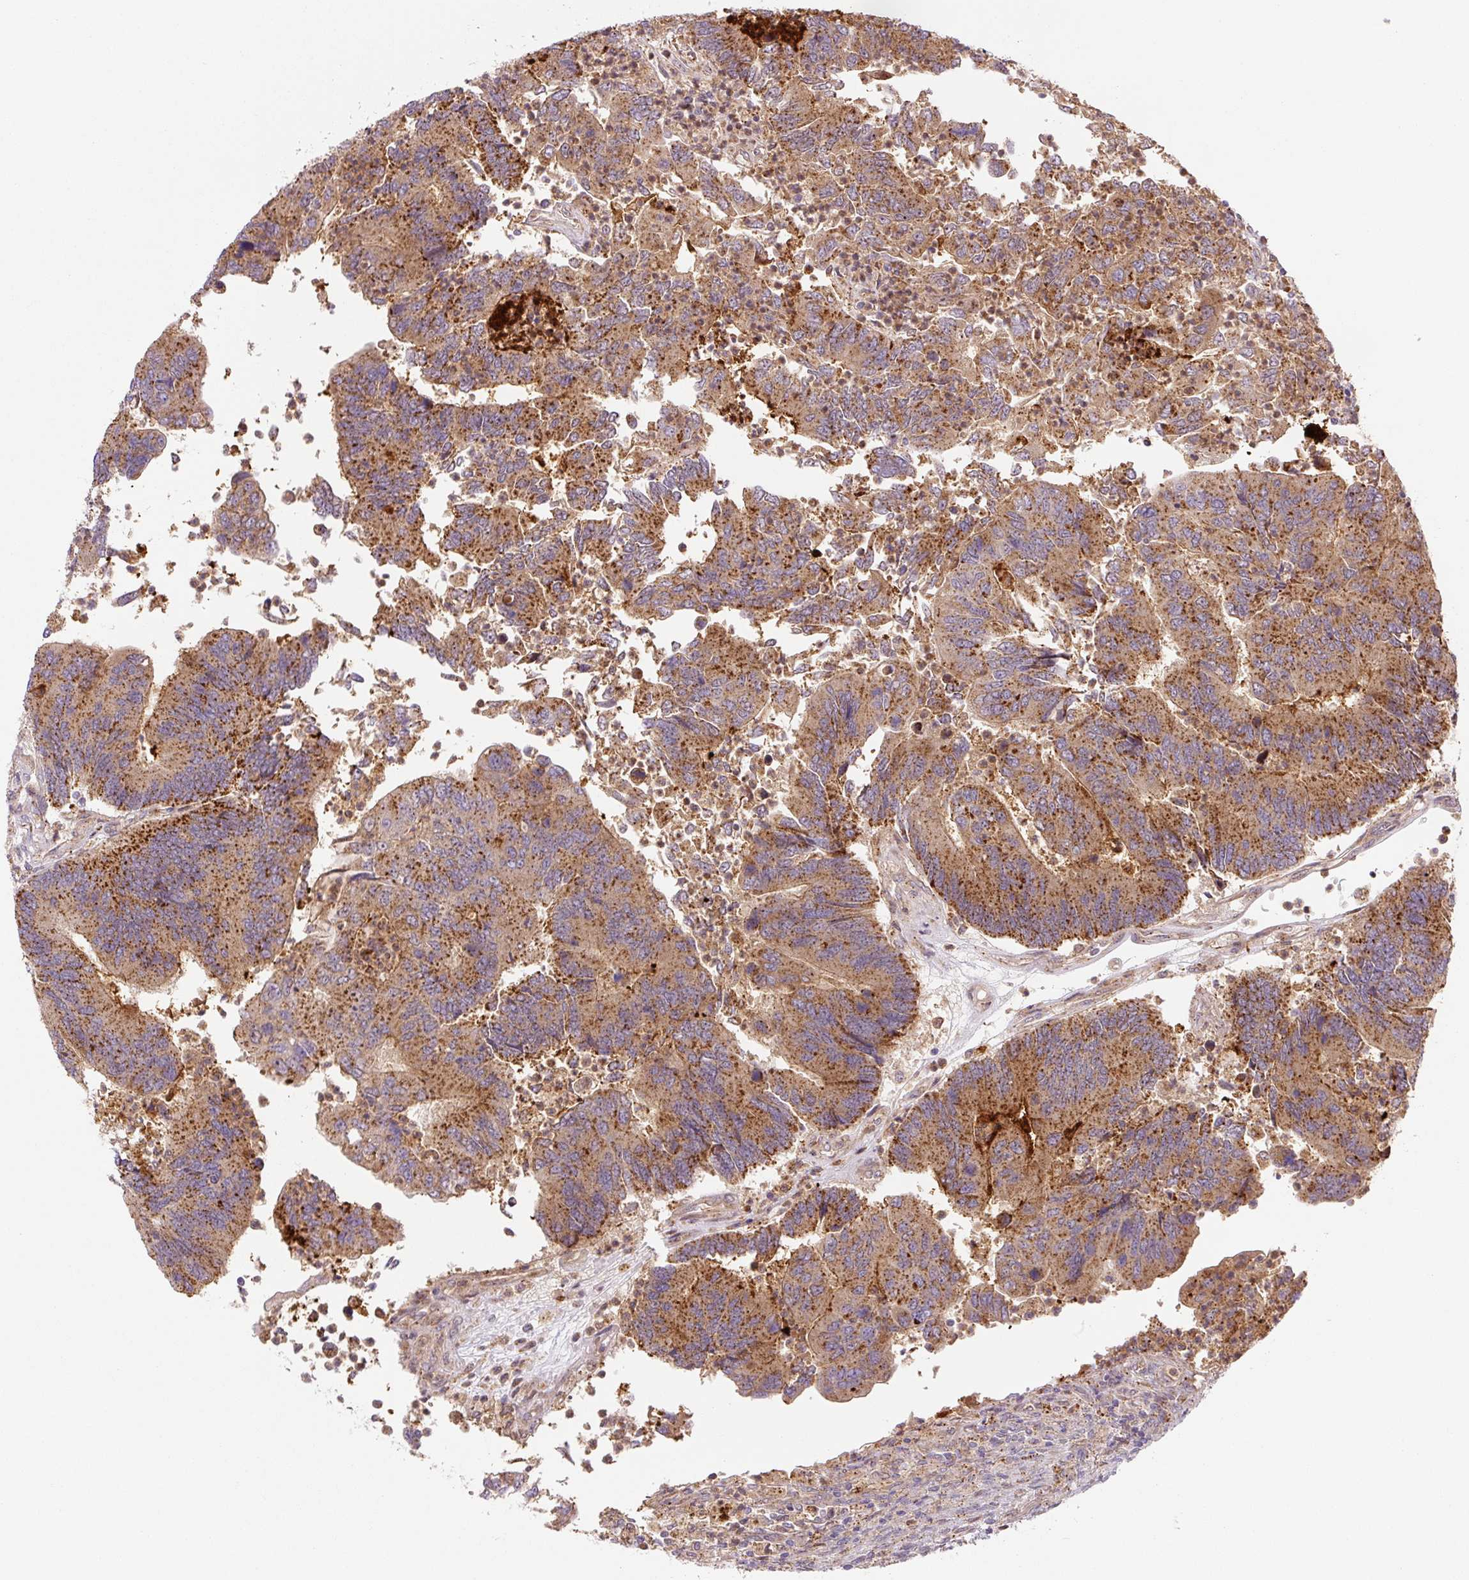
{"staining": {"intensity": "strong", "quantity": ">75%", "location": "cytoplasmic/membranous"}, "tissue": "colorectal cancer", "cell_type": "Tumor cells", "image_type": "cancer", "snomed": [{"axis": "morphology", "description": "Adenocarcinoma, NOS"}, {"axis": "topography", "description": "Colon"}], "caption": "High-magnification brightfield microscopy of adenocarcinoma (colorectal) stained with DAB (brown) and counterstained with hematoxylin (blue). tumor cells exhibit strong cytoplasmic/membranous expression is seen in about>75% of cells. The staining was performed using DAB (3,3'-diaminobenzidine) to visualize the protein expression in brown, while the nuclei were stained in blue with hematoxylin (Magnification: 20x).", "gene": "ZSWIM7", "patient": {"sex": "female", "age": 67}}